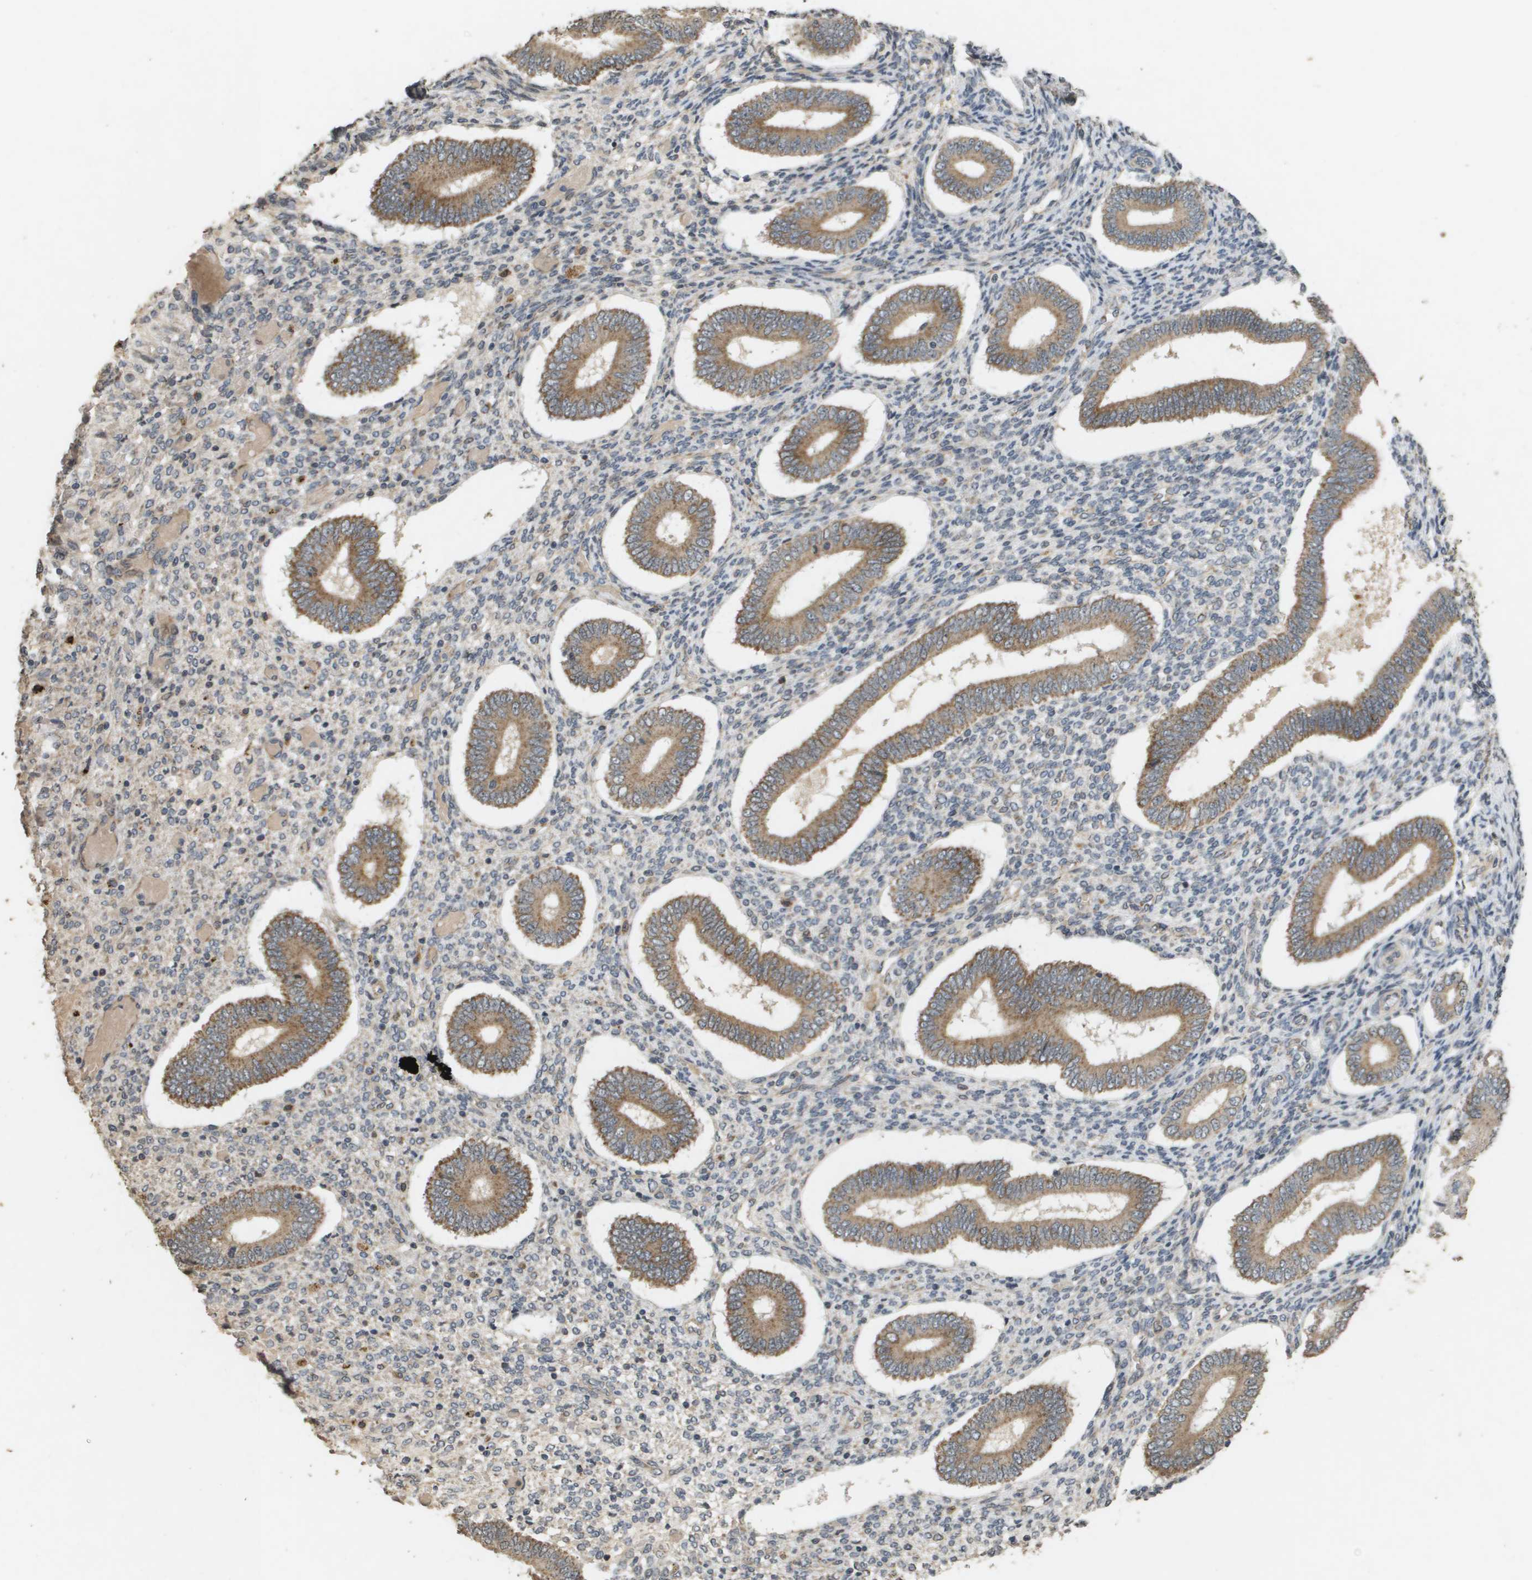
{"staining": {"intensity": "weak", "quantity": "<25%", "location": "cytoplasmic/membranous"}, "tissue": "endometrium", "cell_type": "Cells in endometrial stroma", "image_type": "normal", "snomed": [{"axis": "morphology", "description": "Normal tissue, NOS"}, {"axis": "topography", "description": "Endometrium"}], "caption": "High power microscopy photomicrograph of an IHC image of unremarkable endometrium, revealing no significant expression in cells in endometrial stroma. (DAB (3,3'-diaminobenzidine) immunohistochemistry visualized using brightfield microscopy, high magnification).", "gene": "RAB21", "patient": {"sex": "female", "age": 42}}